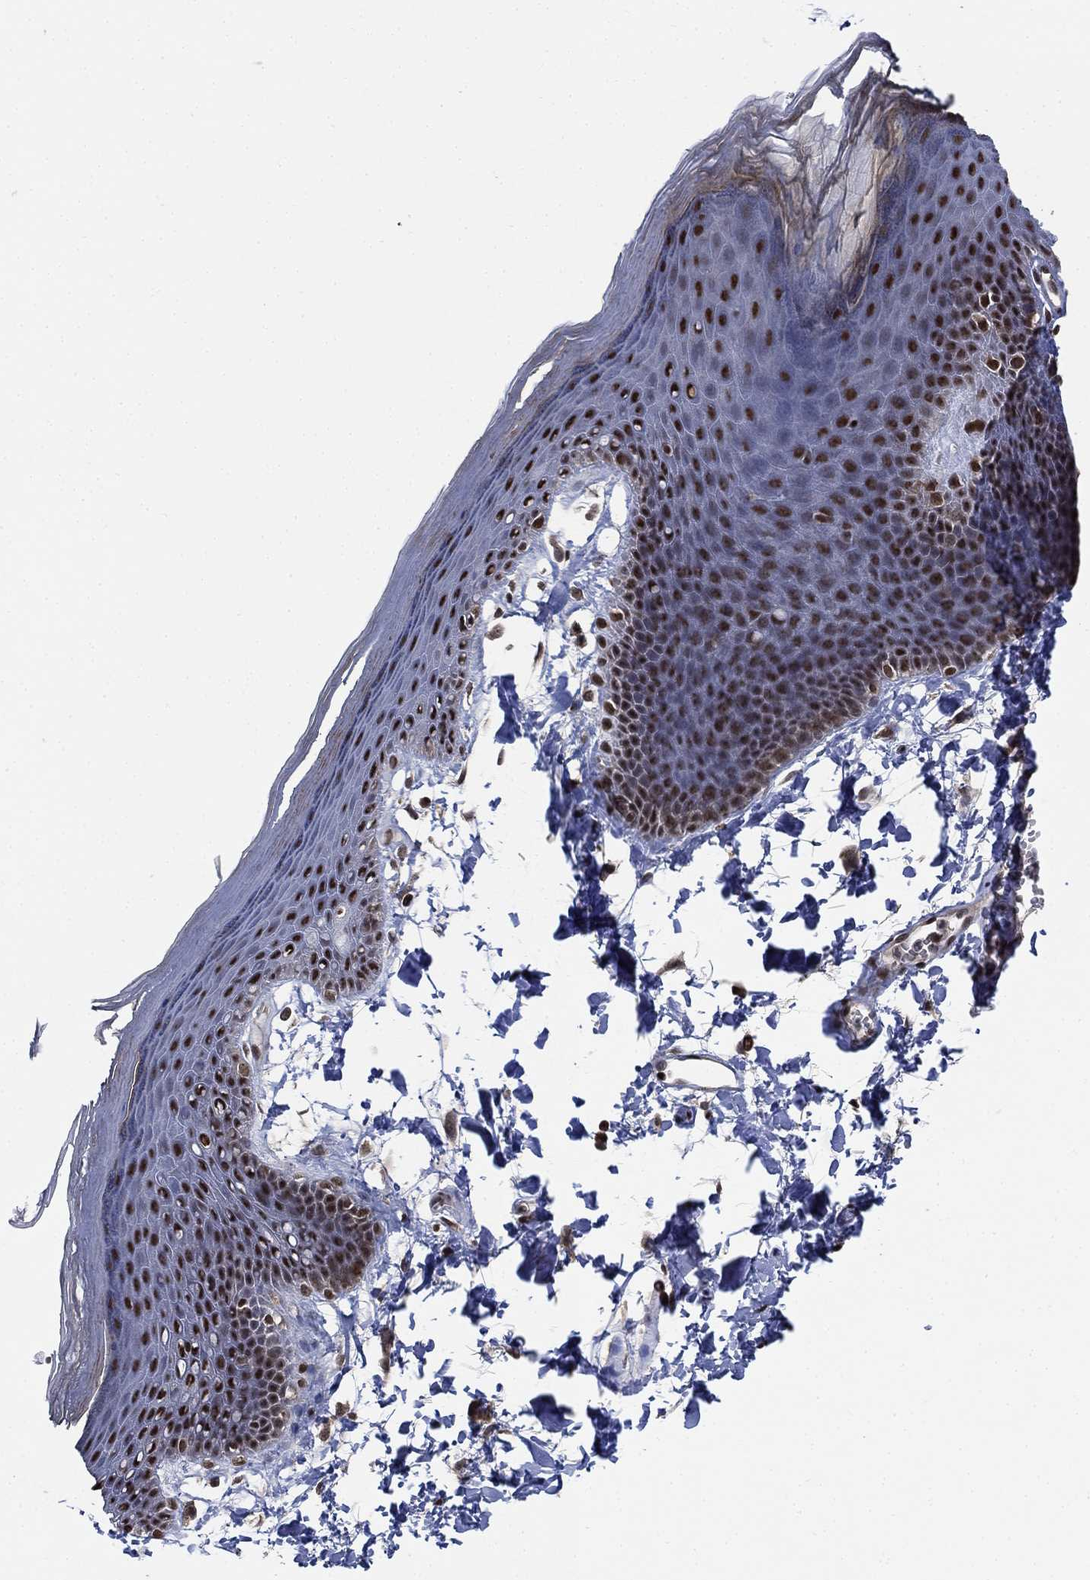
{"staining": {"intensity": "strong", "quantity": "25%-75%", "location": "nuclear"}, "tissue": "skin", "cell_type": "Epidermal cells", "image_type": "normal", "snomed": [{"axis": "morphology", "description": "Normal tissue, NOS"}, {"axis": "topography", "description": "Anal"}], "caption": "The photomicrograph demonstrates staining of unremarkable skin, revealing strong nuclear protein staining (brown color) within epidermal cells.", "gene": "ZSCAN30", "patient": {"sex": "male", "age": 53}}